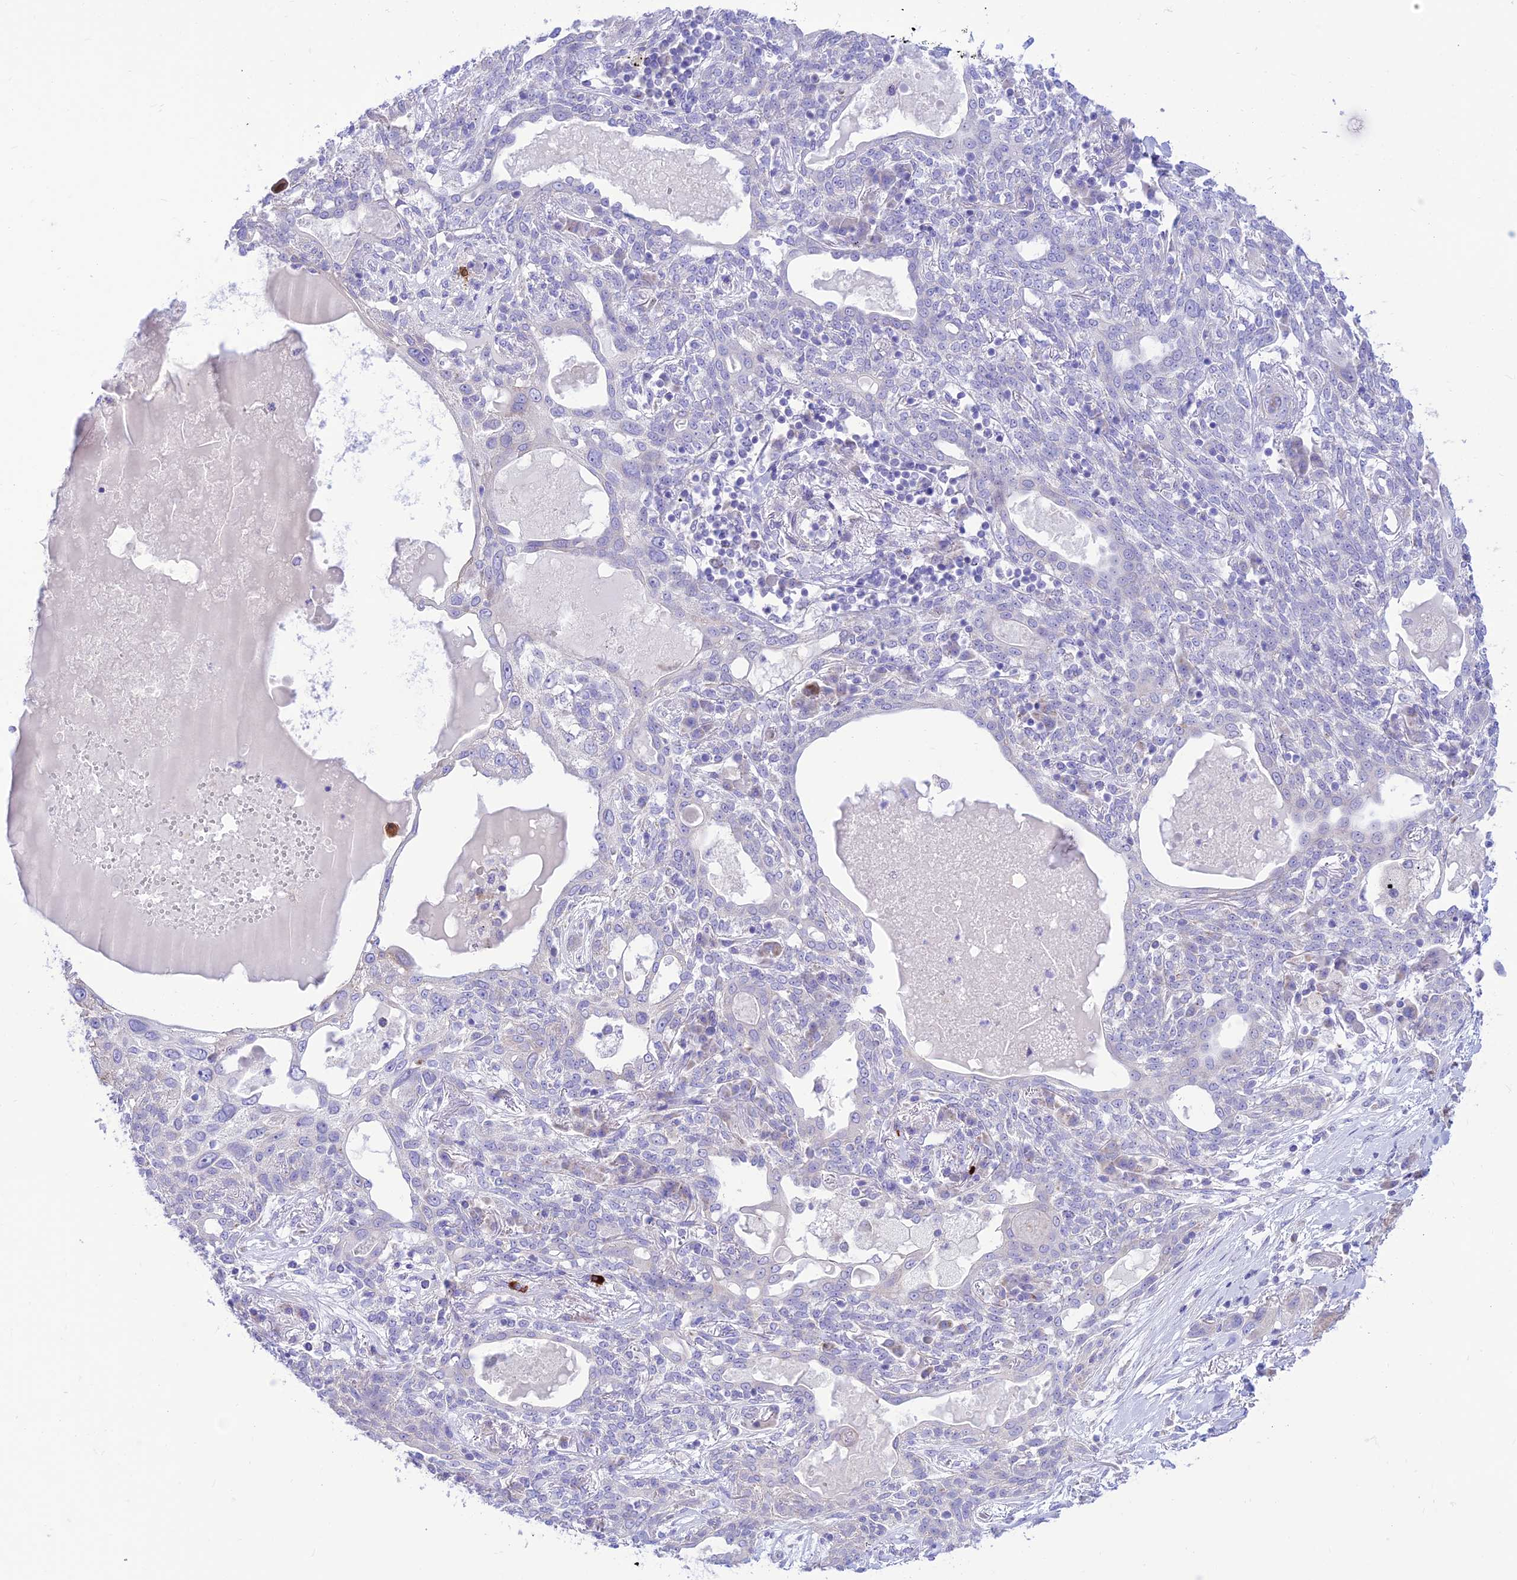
{"staining": {"intensity": "negative", "quantity": "none", "location": "none"}, "tissue": "lung cancer", "cell_type": "Tumor cells", "image_type": "cancer", "snomed": [{"axis": "morphology", "description": "Squamous cell carcinoma, NOS"}, {"axis": "topography", "description": "Lung"}], "caption": "Immunohistochemistry photomicrograph of neoplastic tissue: human lung squamous cell carcinoma stained with DAB demonstrates no significant protein staining in tumor cells.", "gene": "FAM186B", "patient": {"sex": "female", "age": 70}}